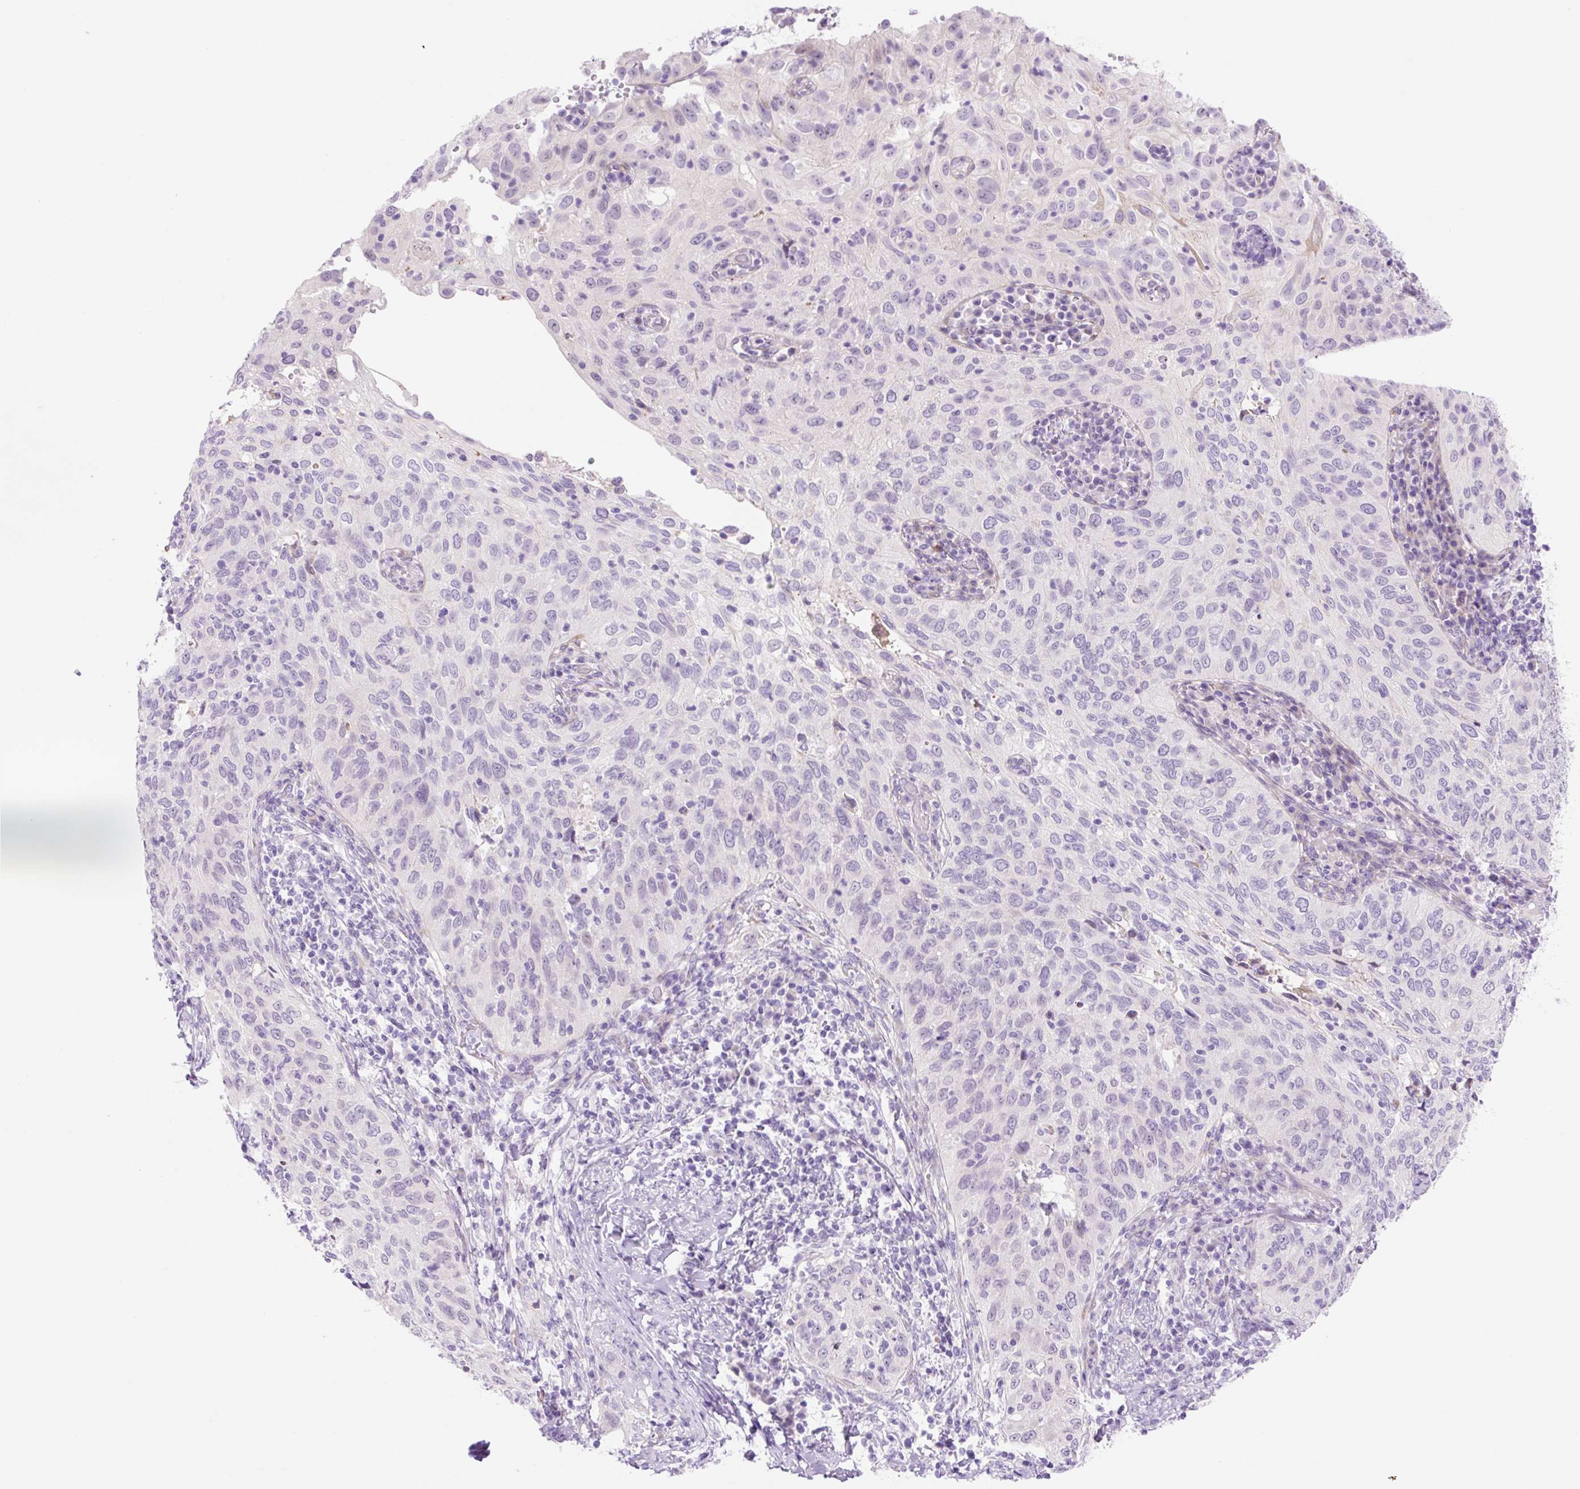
{"staining": {"intensity": "negative", "quantity": "none", "location": "none"}, "tissue": "cervical cancer", "cell_type": "Tumor cells", "image_type": "cancer", "snomed": [{"axis": "morphology", "description": "Squamous cell carcinoma, NOS"}, {"axis": "topography", "description": "Cervix"}], "caption": "A histopathology image of cervical cancer (squamous cell carcinoma) stained for a protein shows no brown staining in tumor cells.", "gene": "ZNF121", "patient": {"sex": "female", "age": 52}}